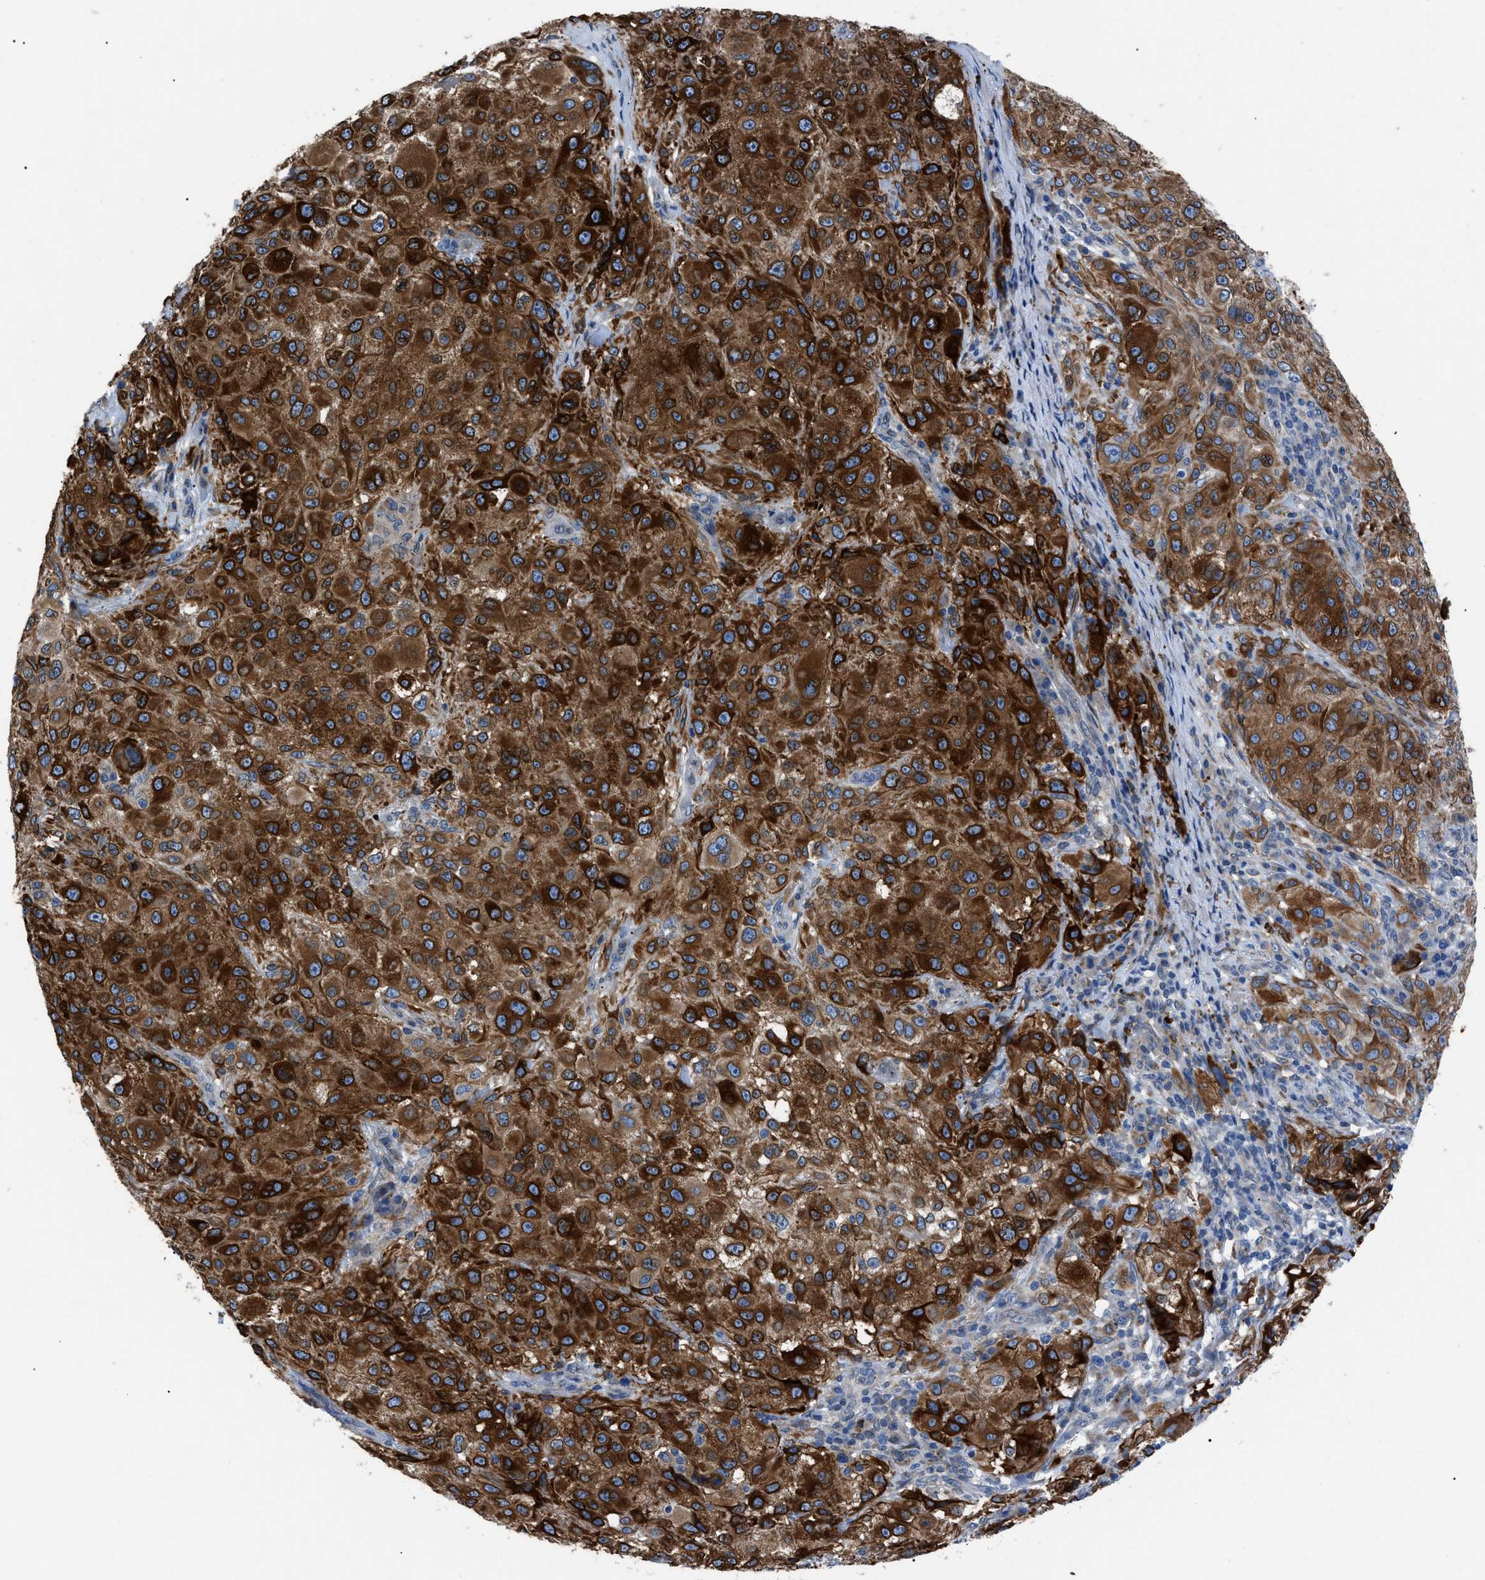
{"staining": {"intensity": "strong", "quantity": ">75%", "location": "cytoplasmic/membranous"}, "tissue": "melanoma", "cell_type": "Tumor cells", "image_type": "cancer", "snomed": [{"axis": "morphology", "description": "Necrosis, NOS"}, {"axis": "morphology", "description": "Malignant melanoma, NOS"}, {"axis": "topography", "description": "Skin"}], "caption": "Strong cytoplasmic/membranous protein positivity is appreciated in approximately >75% of tumor cells in malignant melanoma.", "gene": "ZDHHC24", "patient": {"sex": "female", "age": 87}}